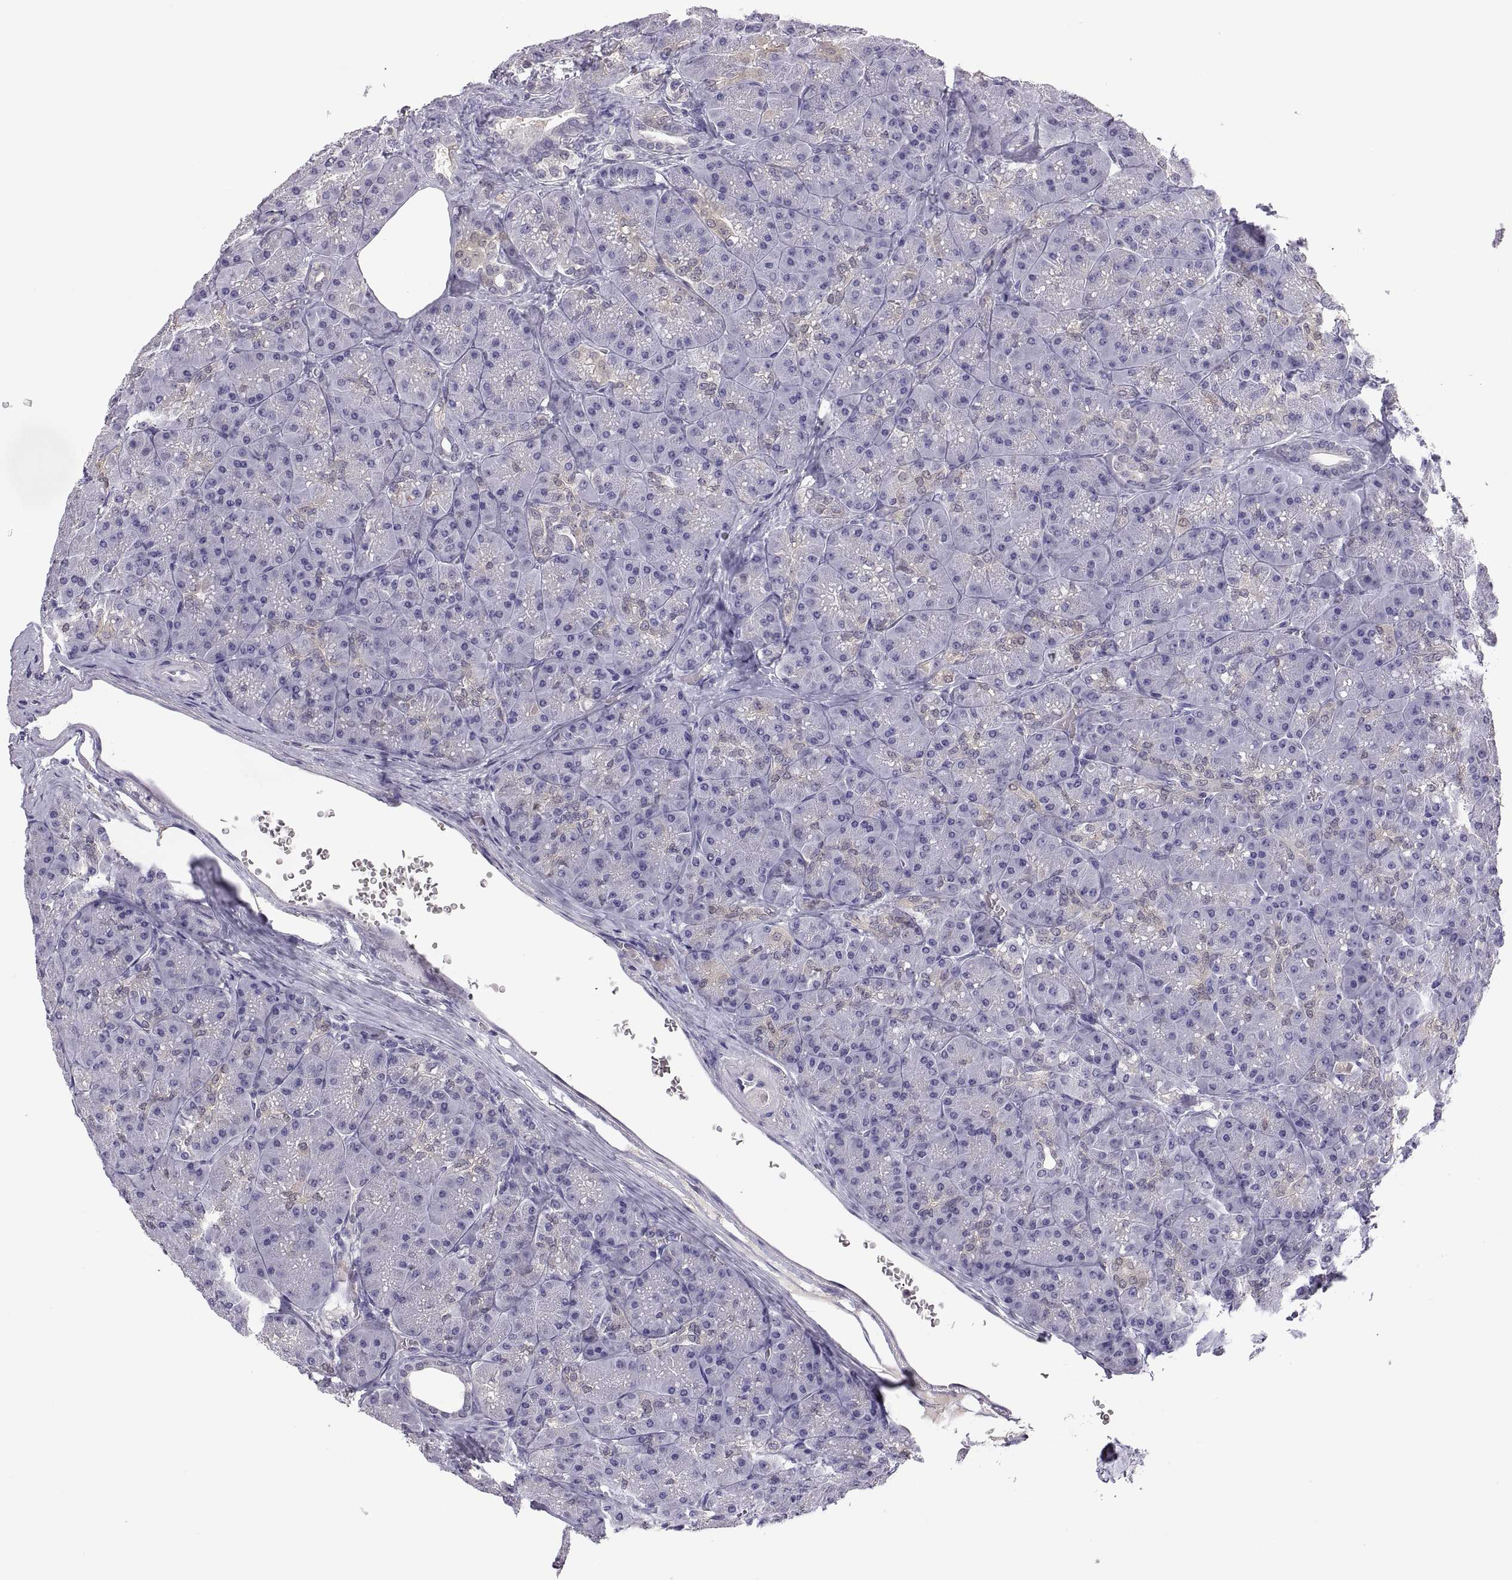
{"staining": {"intensity": "negative", "quantity": "none", "location": "none"}, "tissue": "pancreas", "cell_type": "Exocrine glandular cells", "image_type": "normal", "snomed": [{"axis": "morphology", "description": "Normal tissue, NOS"}, {"axis": "topography", "description": "Pancreas"}], "caption": "The histopathology image exhibits no significant expression in exocrine glandular cells of pancreas. (Brightfield microscopy of DAB immunohistochemistry (IHC) at high magnification).", "gene": "FGF9", "patient": {"sex": "male", "age": 57}}